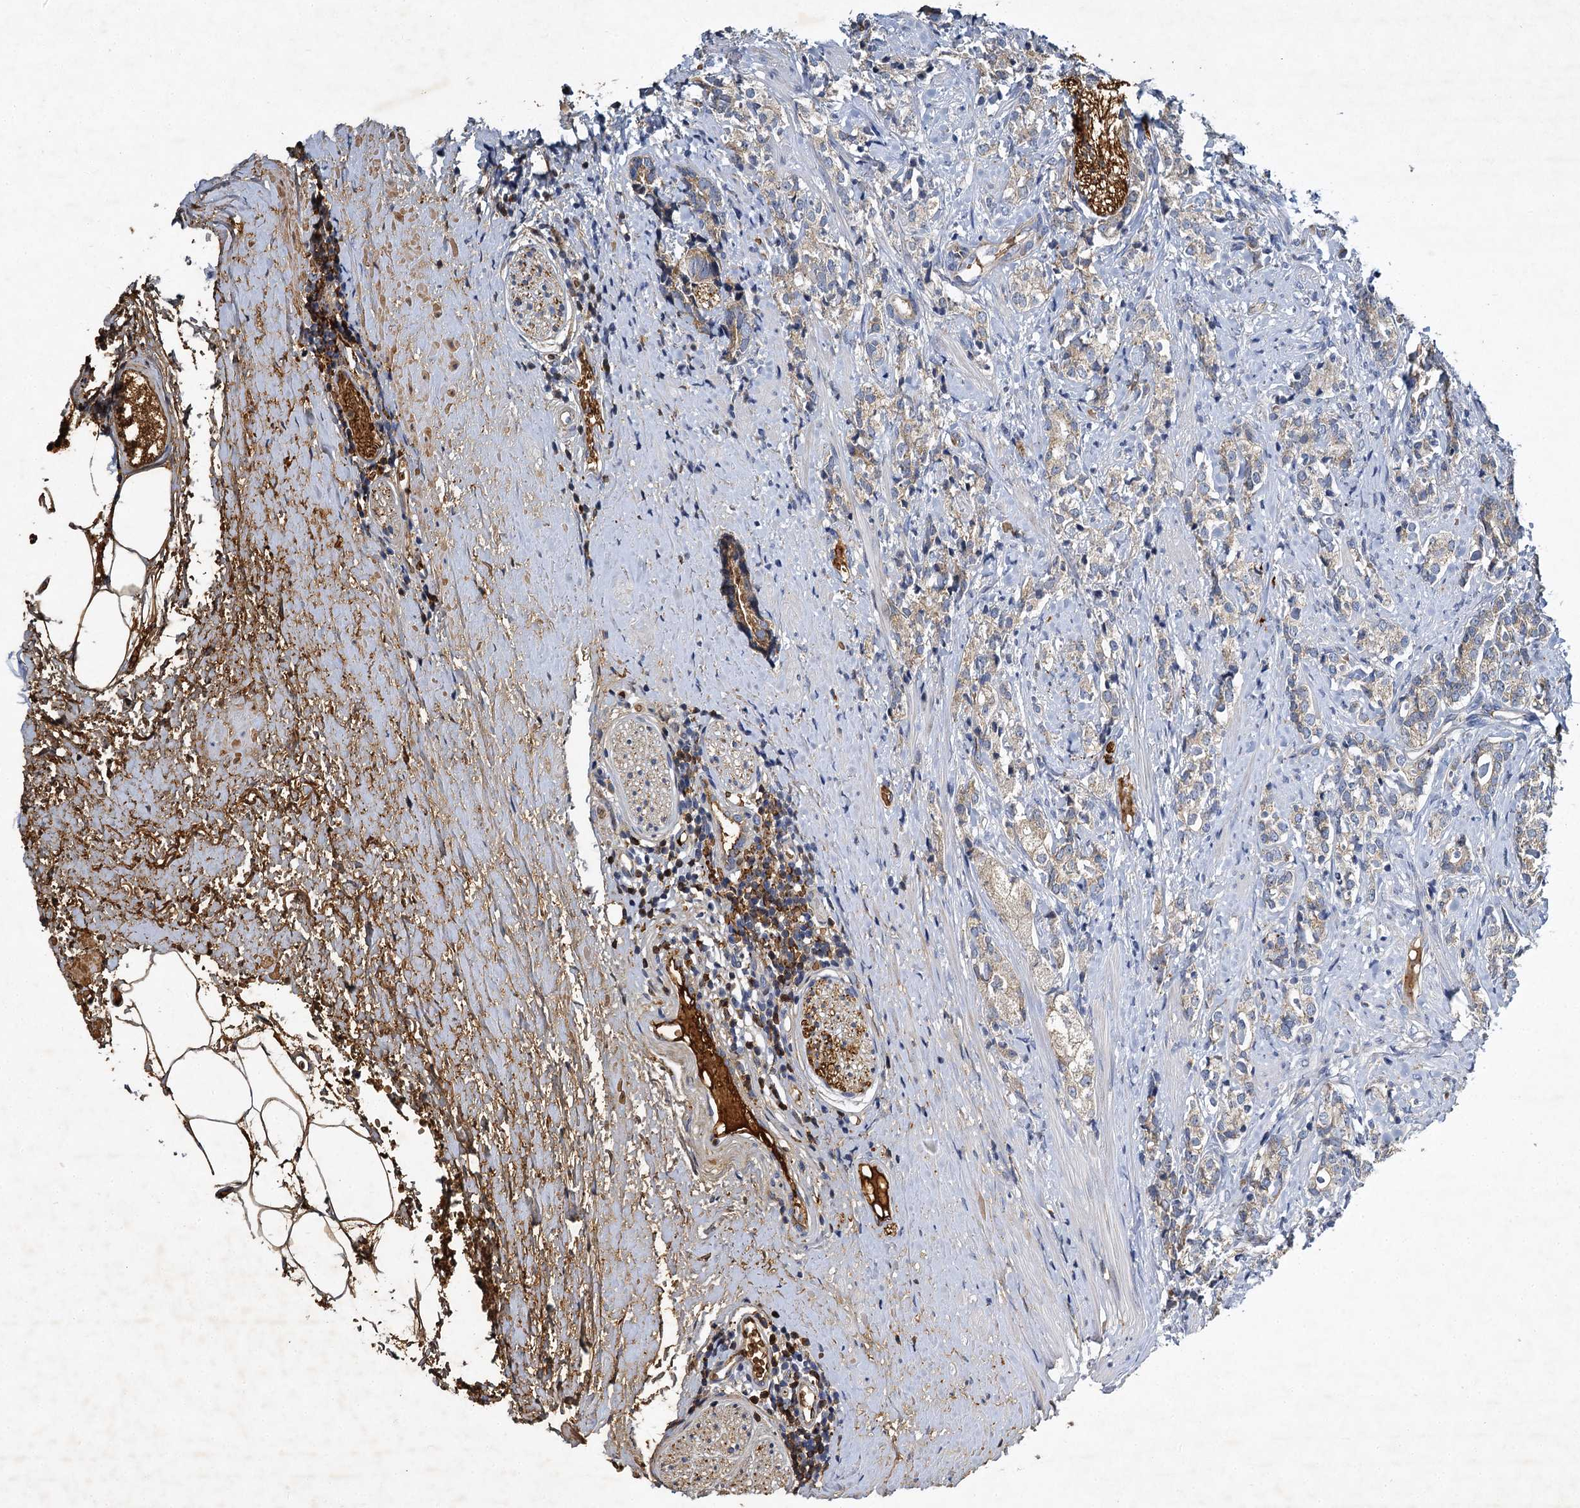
{"staining": {"intensity": "weak", "quantity": "<25%", "location": "cytoplasmic/membranous"}, "tissue": "prostate cancer", "cell_type": "Tumor cells", "image_type": "cancer", "snomed": [{"axis": "morphology", "description": "Adenocarcinoma, High grade"}, {"axis": "topography", "description": "Prostate"}], "caption": "Prostate cancer (adenocarcinoma (high-grade)) was stained to show a protein in brown. There is no significant positivity in tumor cells.", "gene": "BCS1L", "patient": {"sex": "male", "age": 69}}